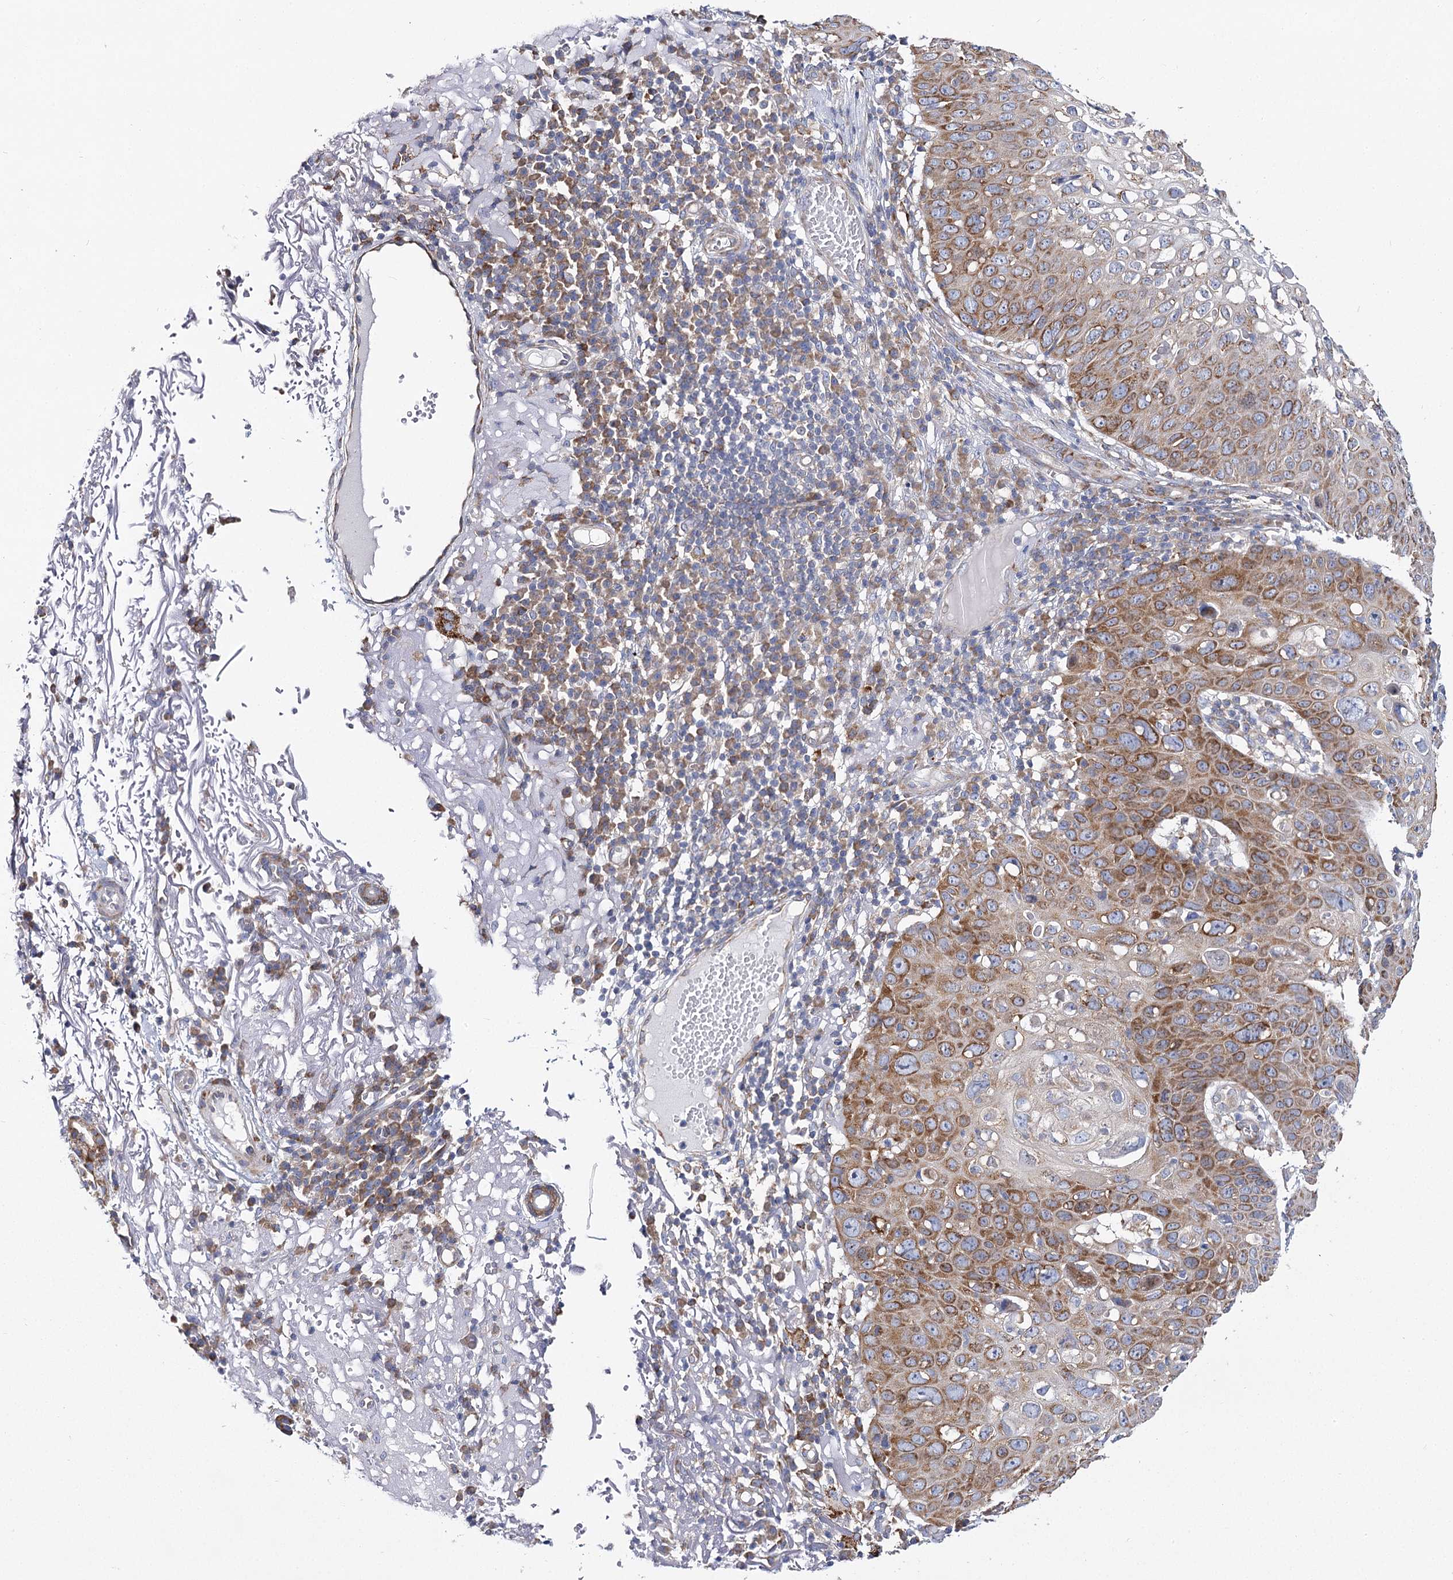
{"staining": {"intensity": "moderate", "quantity": ">75%", "location": "cytoplasmic/membranous"}, "tissue": "skin cancer", "cell_type": "Tumor cells", "image_type": "cancer", "snomed": [{"axis": "morphology", "description": "Squamous cell carcinoma, NOS"}, {"axis": "topography", "description": "Skin"}], "caption": "Moderate cytoplasmic/membranous protein staining is present in about >75% of tumor cells in skin squamous cell carcinoma.", "gene": "THUMPD3", "patient": {"sex": "female", "age": 90}}